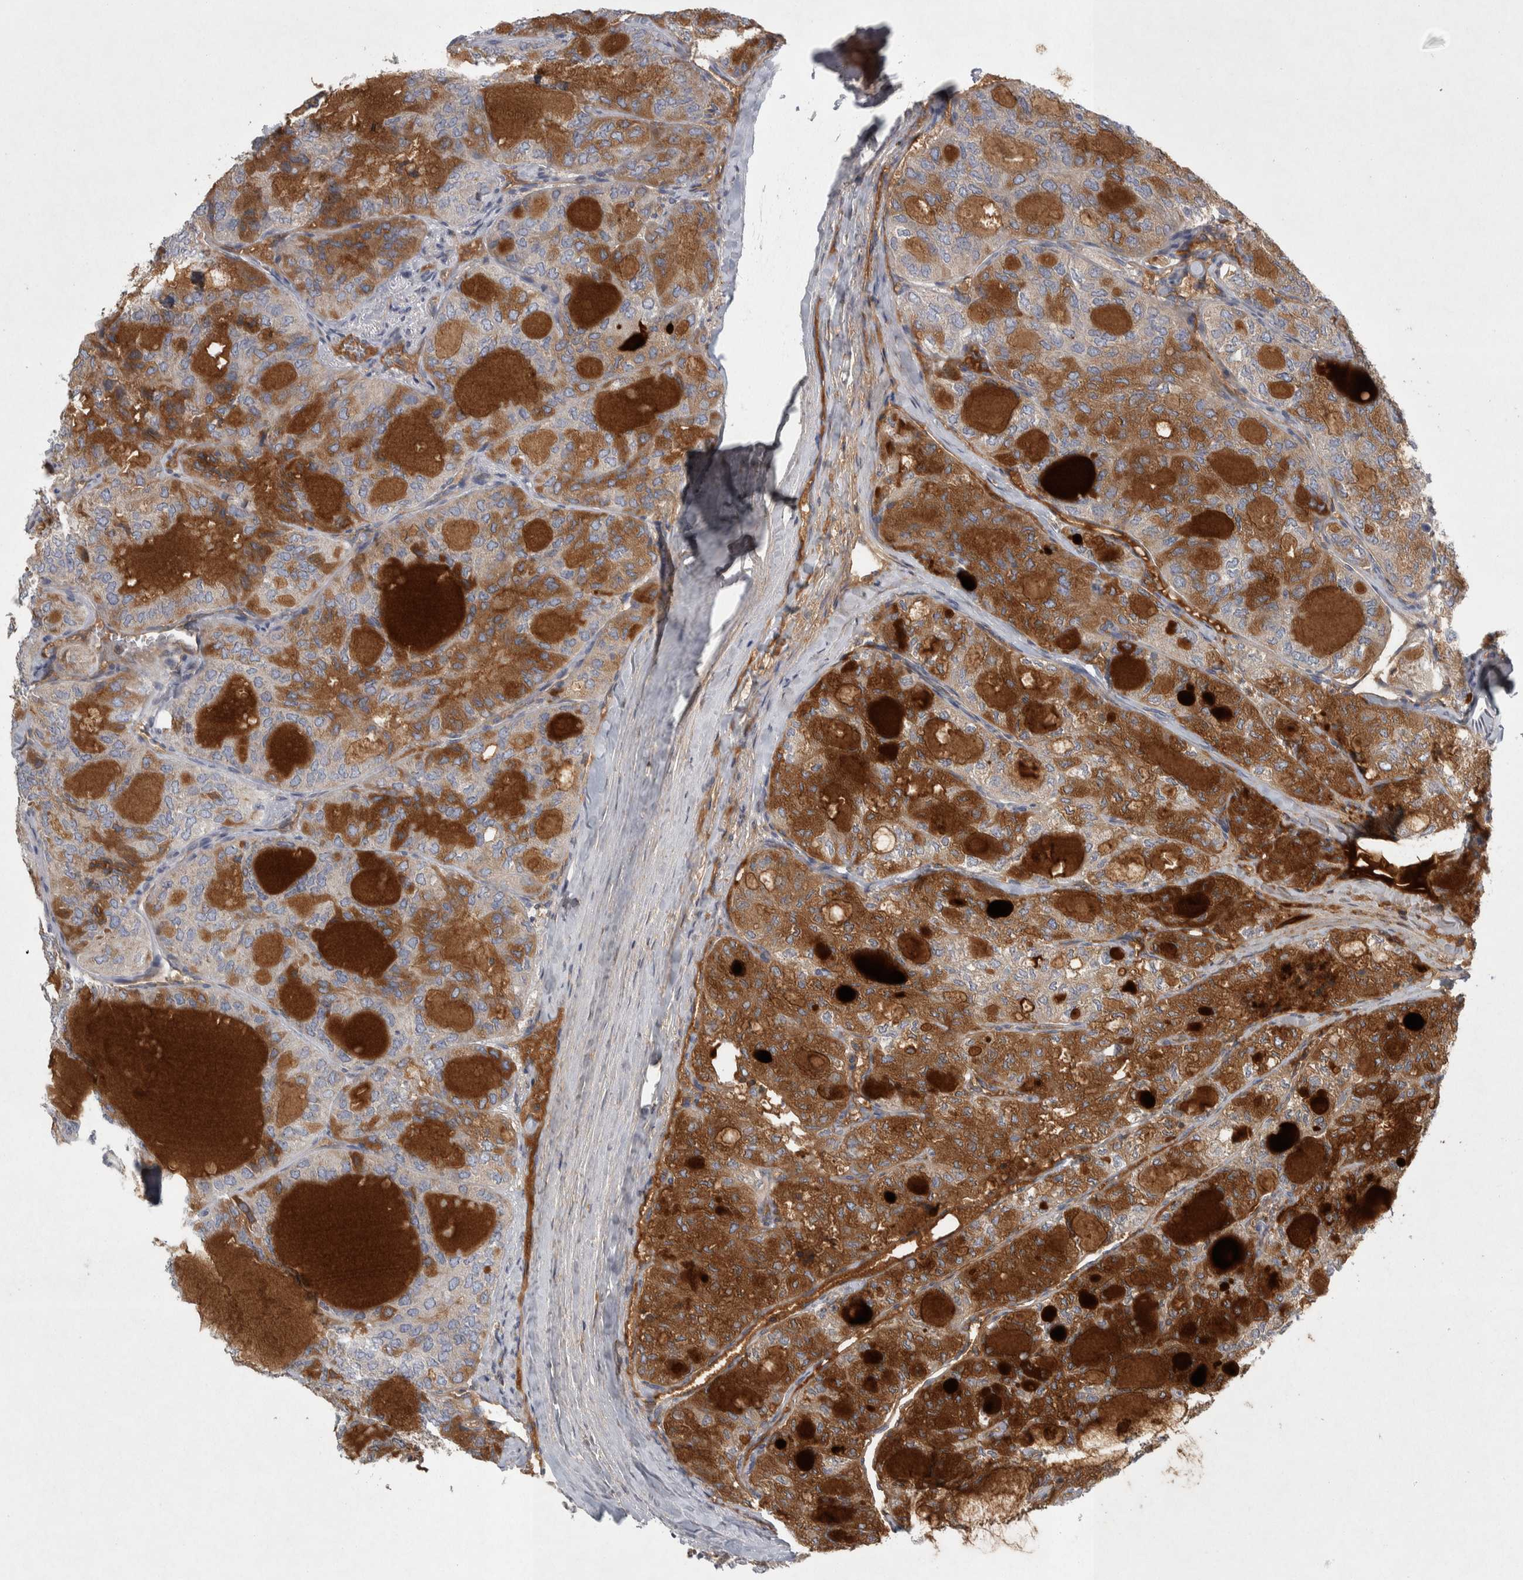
{"staining": {"intensity": "strong", "quantity": "25%-75%", "location": "cytoplasmic/membranous"}, "tissue": "thyroid cancer", "cell_type": "Tumor cells", "image_type": "cancer", "snomed": [{"axis": "morphology", "description": "Follicular adenoma carcinoma, NOS"}, {"axis": "topography", "description": "Thyroid gland"}], "caption": "Immunohistochemical staining of human thyroid cancer displays high levels of strong cytoplasmic/membranous protein staining in approximately 25%-75% of tumor cells. (brown staining indicates protein expression, while blue staining denotes nuclei).", "gene": "SIGMAR1", "patient": {"sex": "male", "age": 75}}